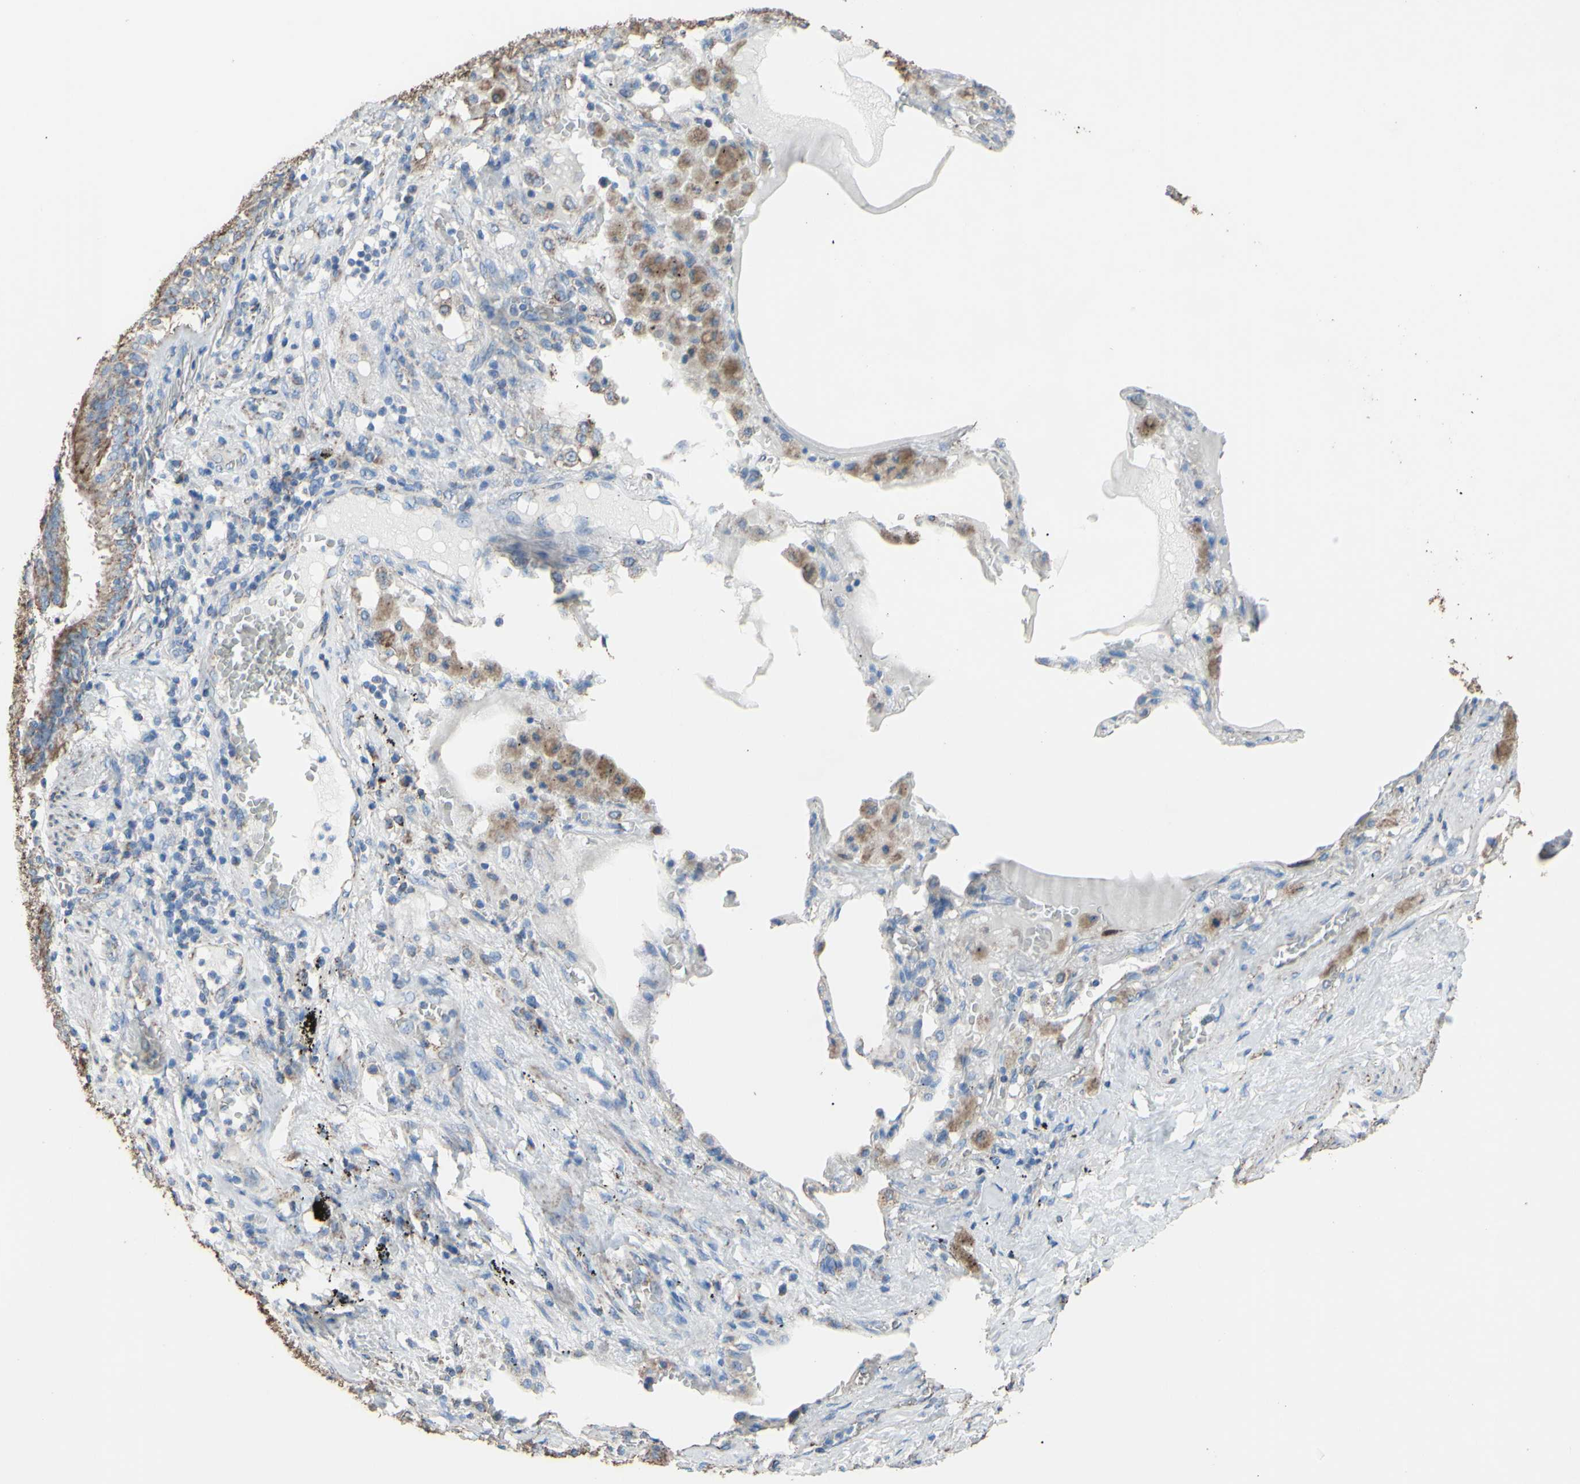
{"staining": {"intensity": "weak", "quantity": "25%-75%", "location": "cytoplasmic/membranous"}, "tissue": "lung cancer", "cell_type": "Tumor cells", "image_type": "cancer", "snomed": [{"axis": "morphology", "description": "Squamous cell carcinoma, NOS"}, {"axis": "topography", "description": "Lung"}], "caption": "Protein expression analysis of lung cancer exhibits weak cytoplasmic/membranous positivity in approximately 25%-75% of tumor cells.", "gene": "CMKLR2", "patient": {"sex": "male", "age": 57}}